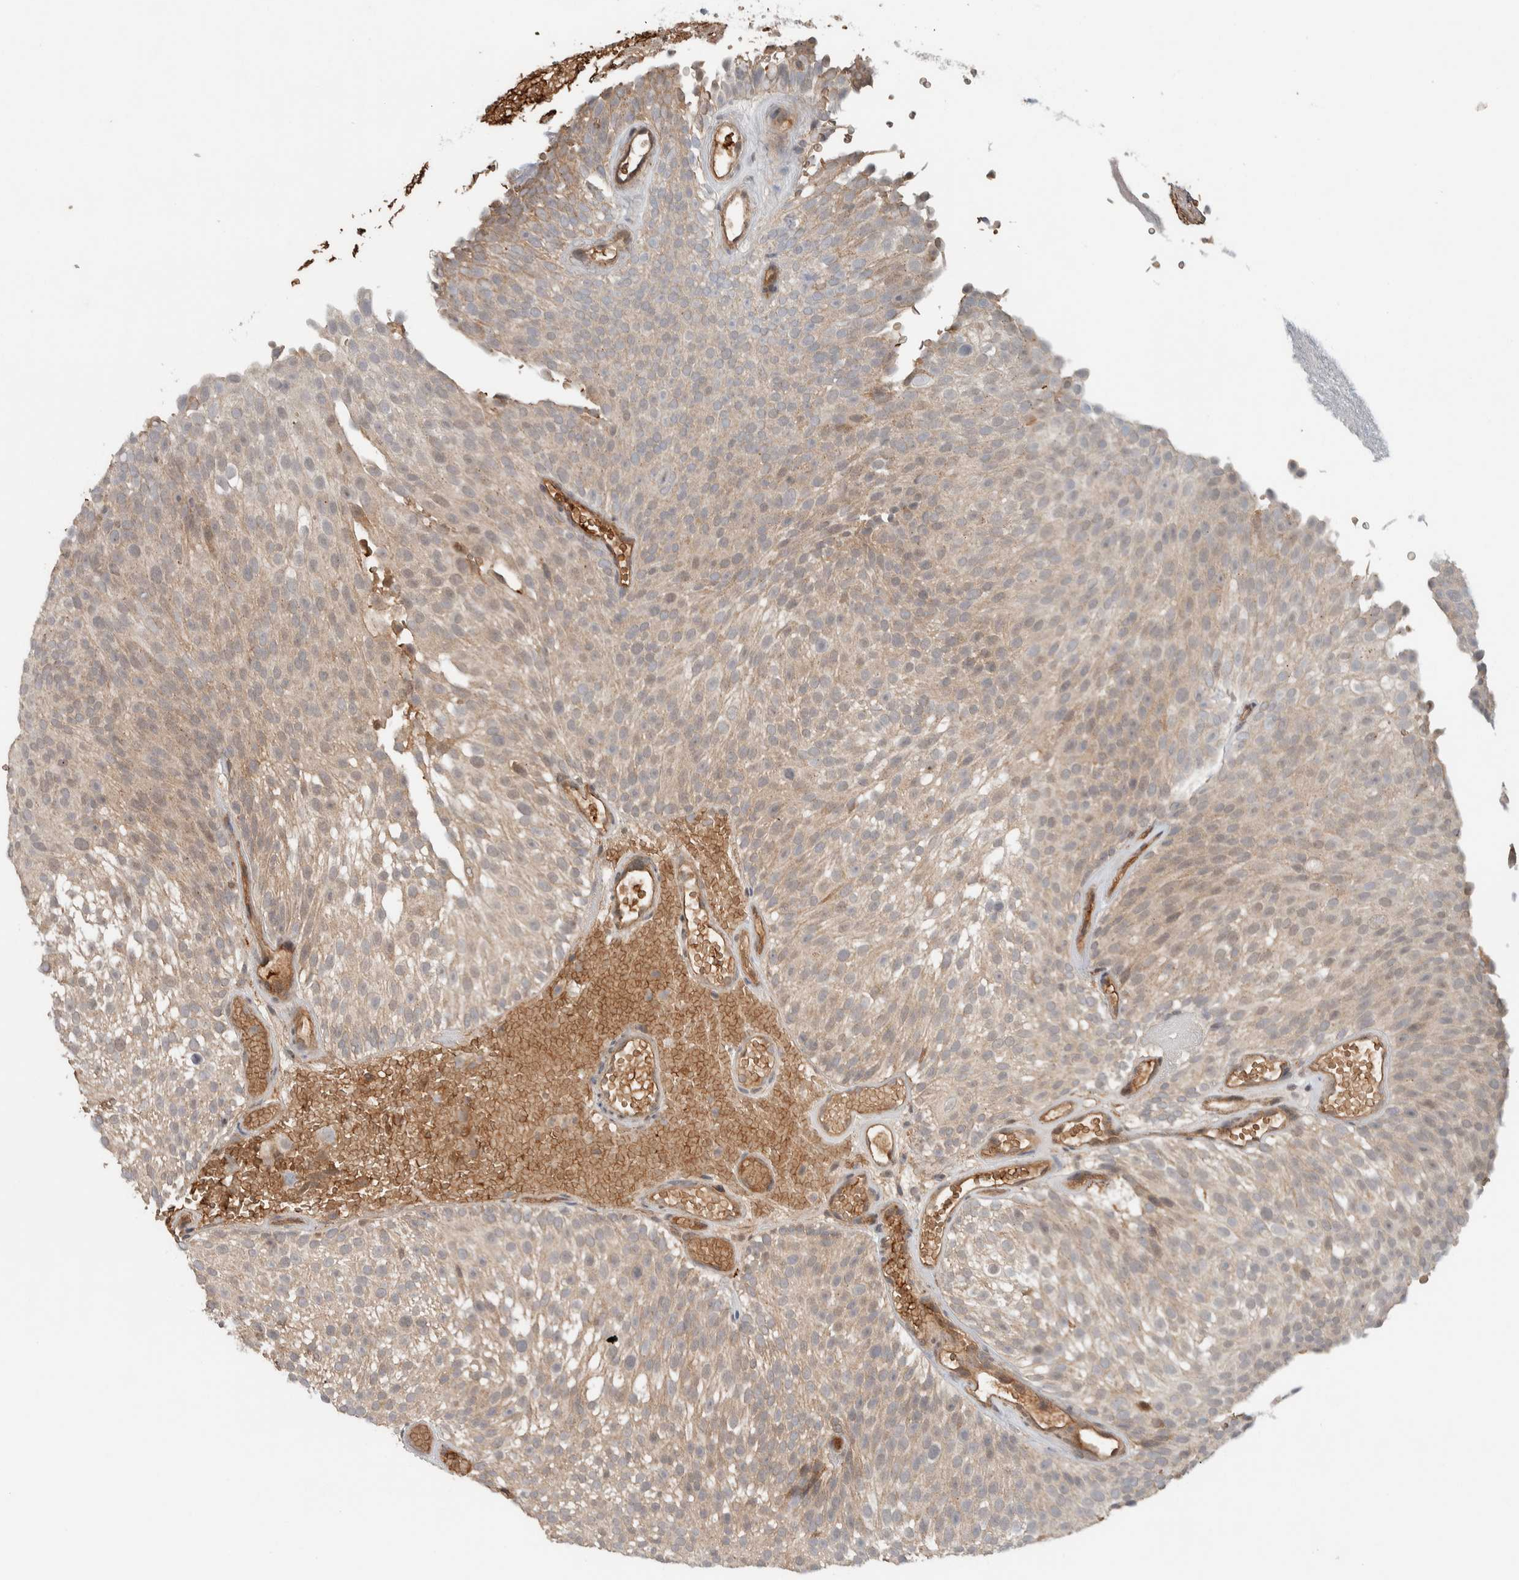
{"staining": {"intensity": "weak", "quantity": ">75%", "location": "cytoplasmic/membranous"}, "tissue": "urothelial cancer", "cell_type": "Tumor cells", "image_type": "cancer", "snomed": [{"axis": "morphology", "description": "Urothelial carcinoma, Low grade"}, {"axis": "topography", "description": "Urinary bladder"}], "caption": "IHC image of human urothelial cancer stained for a protein (brown), which reveals low levels of weak cytoplasmic/membranous expression in approximately >75% of tumor cells.", "gene": "ARMC7", "patient": {"sex": "male", "age": 78}}